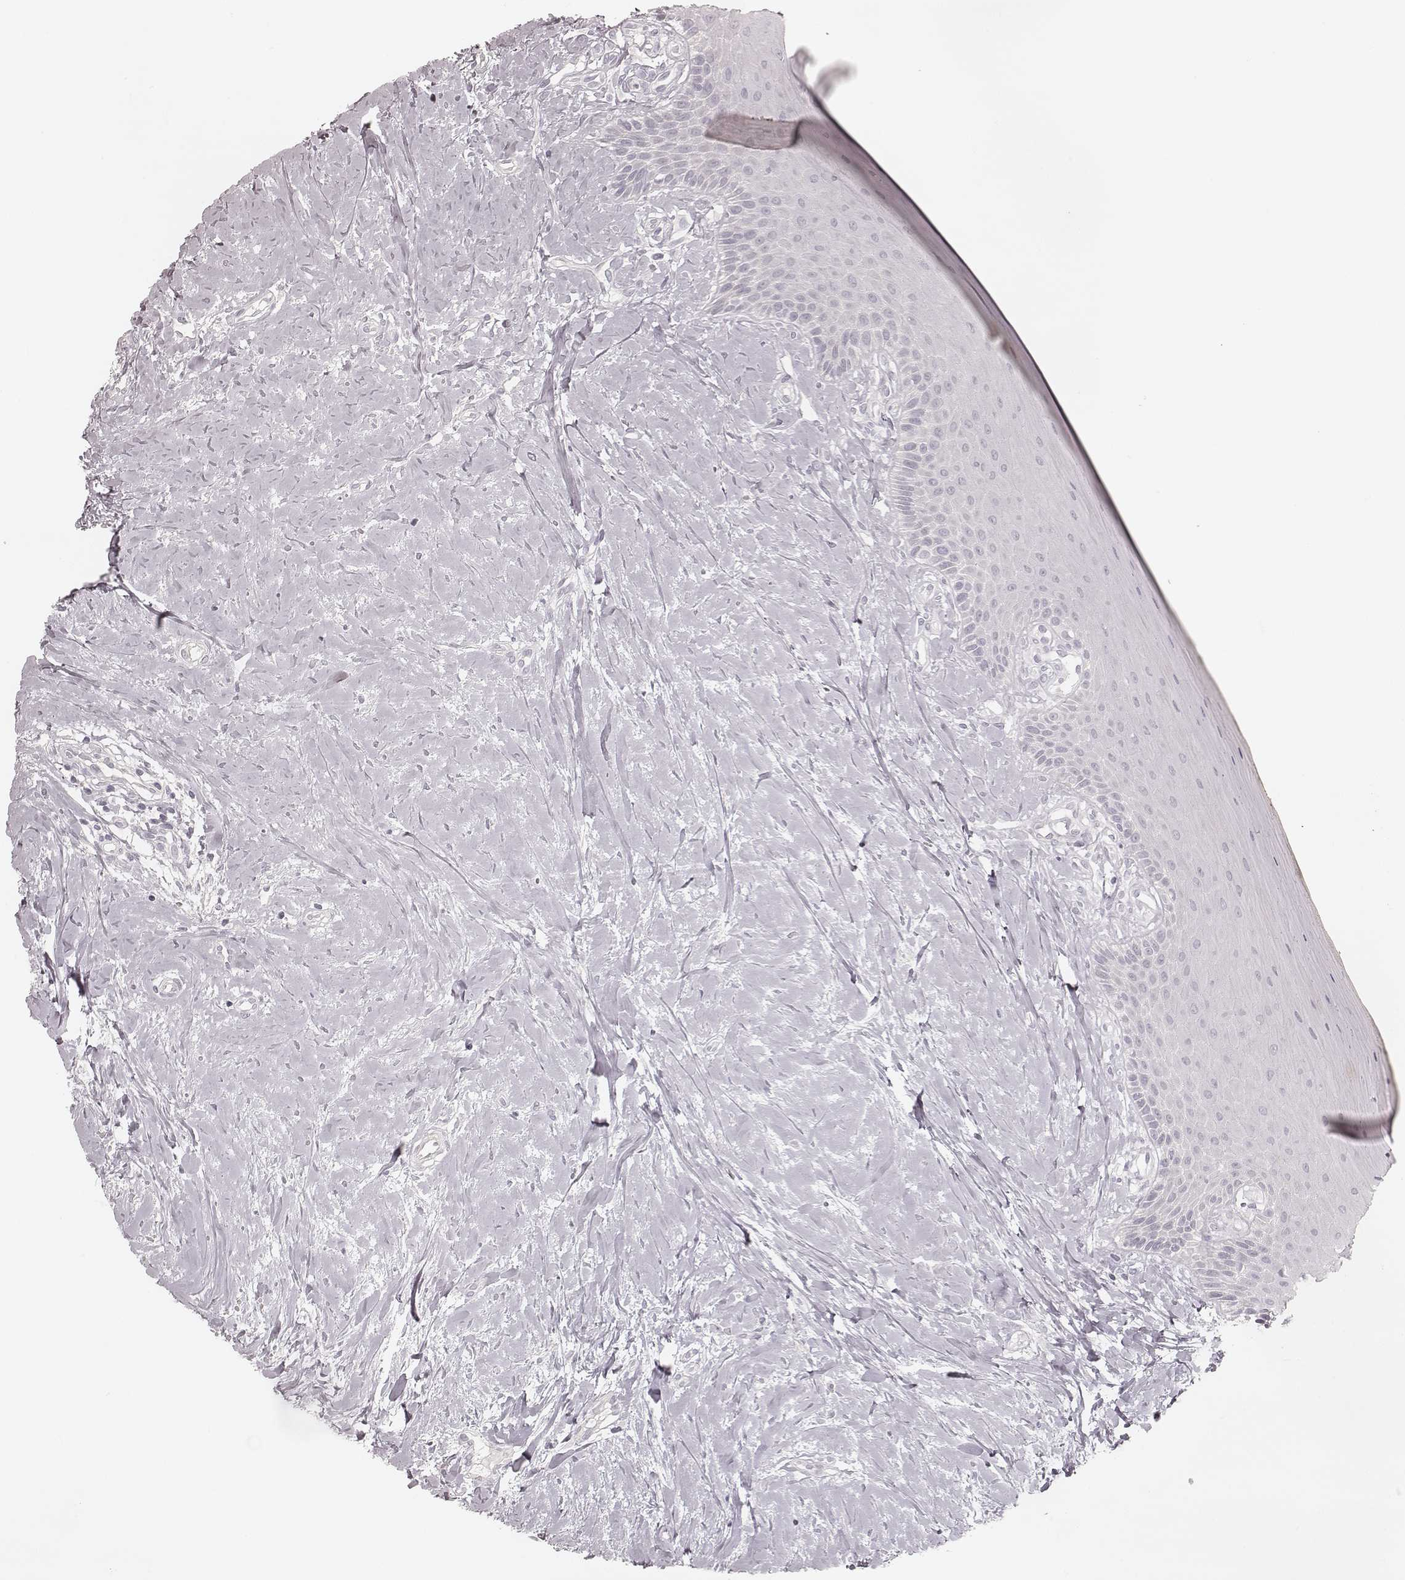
{"staining": {"intensity": "negative", "quantity": "none", "location": "none"}, "tissue": "oral mucosa", "cell_type": "Squamous epithelial cells", "image_type": "normal", "snomed": [{"axis": "morphology", "description": "Normal tissue, NOS"}, {"axis": "topography", "description": "Oral tissue"}], "caption": "Squamous epithelial cells are negative for protein expression in unremarkable human oral mucosa. (Brightfield microscopy of DAB (3,3'-diaminobenzidine) IHC at high magnification).", "gene": "SPATA24", "patient": {"sex": "female", "age": 43}}